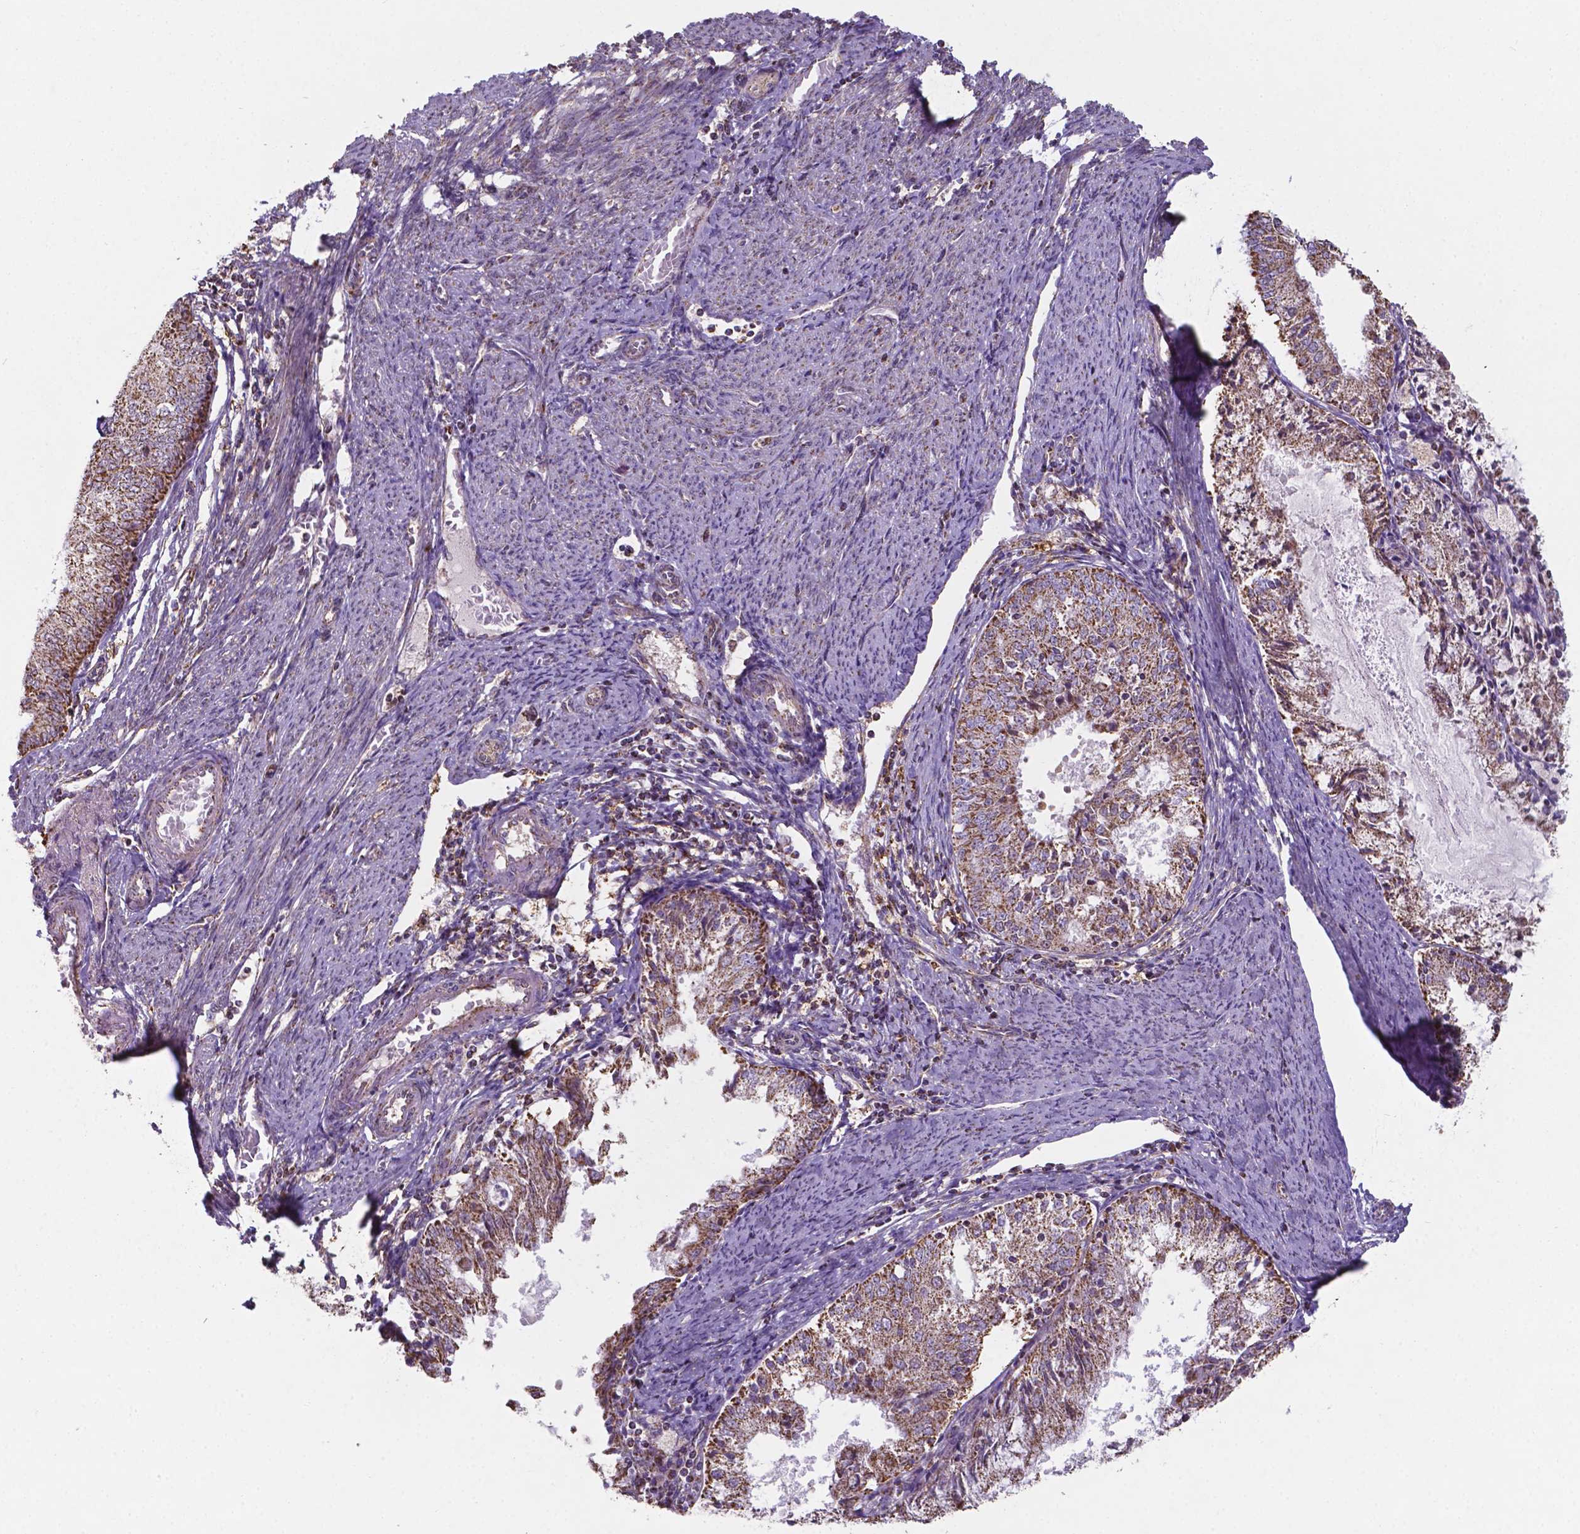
{"staining": {"intensity": "moderate", "quantity": ">75%", "location": "cytoplasmic/membranous"}, "tissue": "endometrial cancer", "cell_type": "Tumor cells", "image_type": "cancer", "snomed": [{"axis": "morphology", "description": "Adenocarcinoma, NOS"}, {"axis": "topography", "description": "Endometrium"}], "caption": "A histopathology image of endometrial adenocarcinoma stained for a protein shows moderate cytoplasmic/membranous brown staining in tumor cells.", "gene": "FAM114A1", "patient": {"sex": "female", "age": 57}}